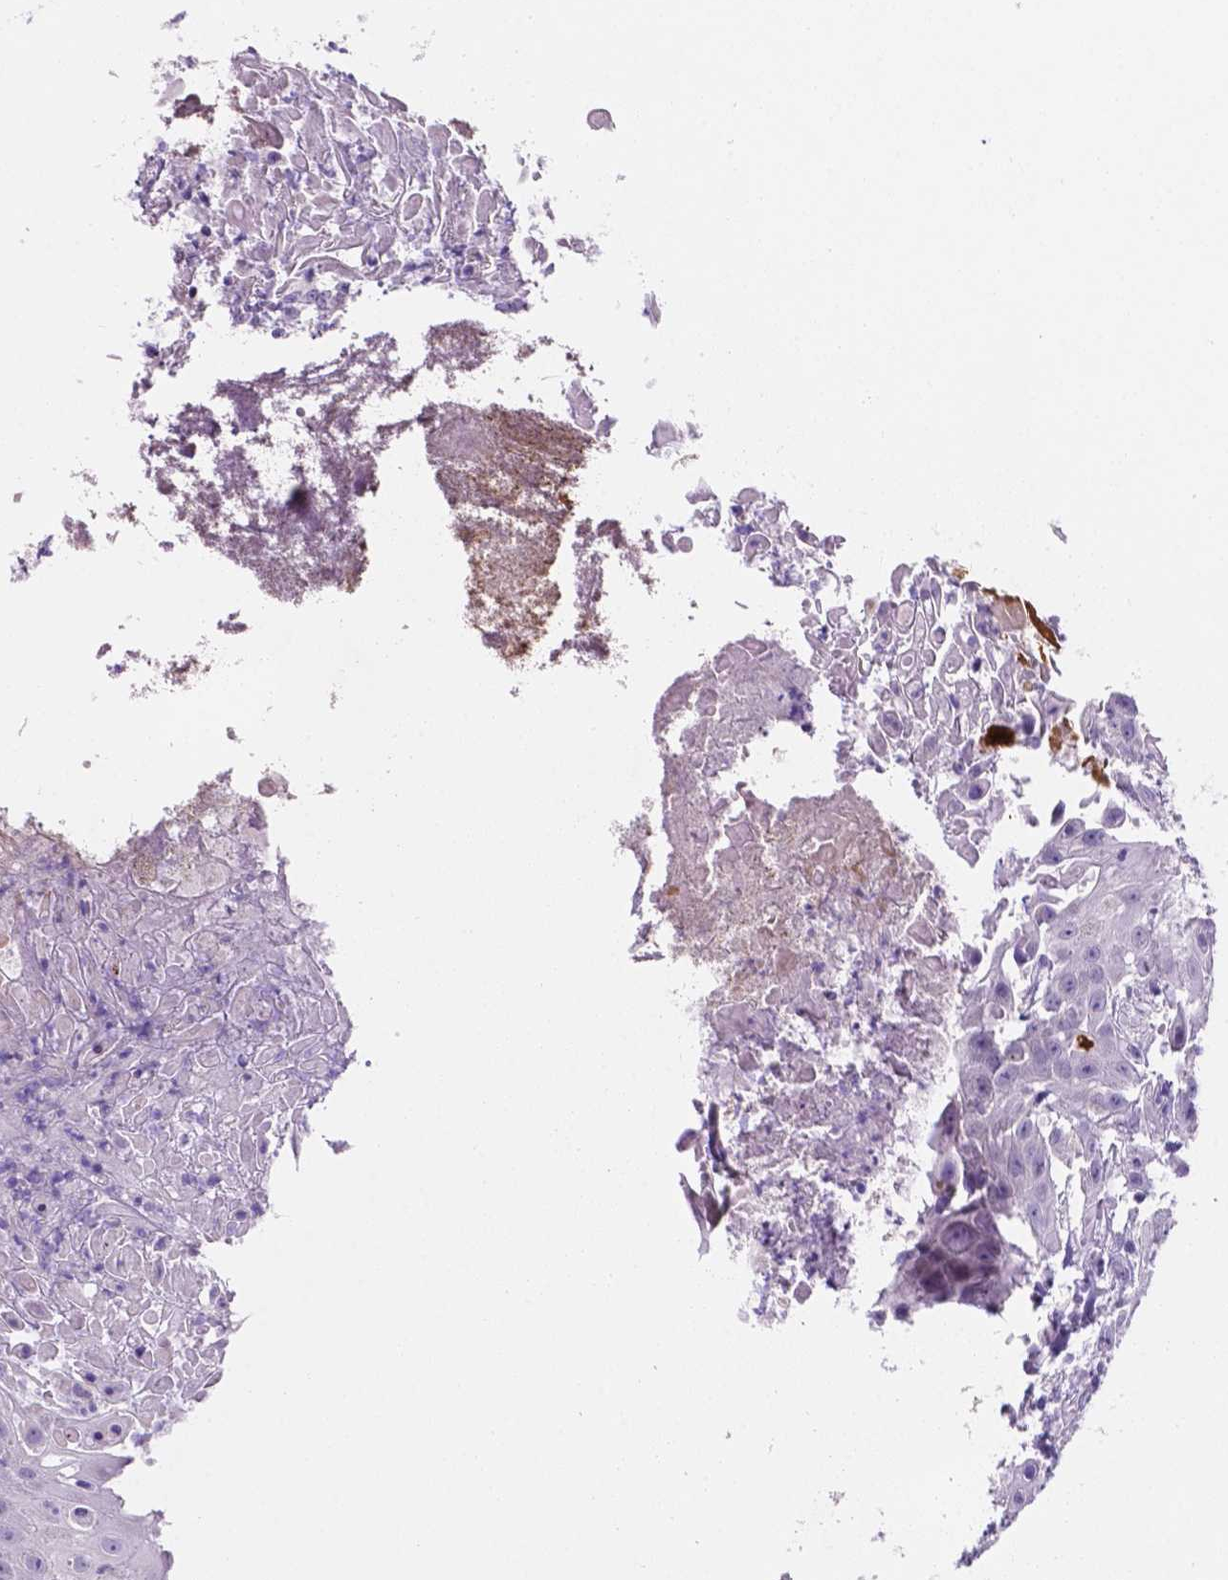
{"staining": {"intensity": "negative", "quantity": "none", "location": "none"}, "tissue": "head and neck cancer", "cell_type": "Tumor cells", "image_type": "cancer", "snomed": [{"axis": "morphology", "description": "Squamous cell carcinoma, NOS"}, {"axis": "topography", "description": "Oral tissue"}, {"axis": "topography", "description": "Head-Neck"}], "caption": "Head and neck cancer was stained to show a protein in brown. There is no significant staining in tumor cells. (Immunohistochemistry, brightfield microscopy, high magnification).", "gene": "EBLN2", "patient": {"sex": "female", "age": 55}}